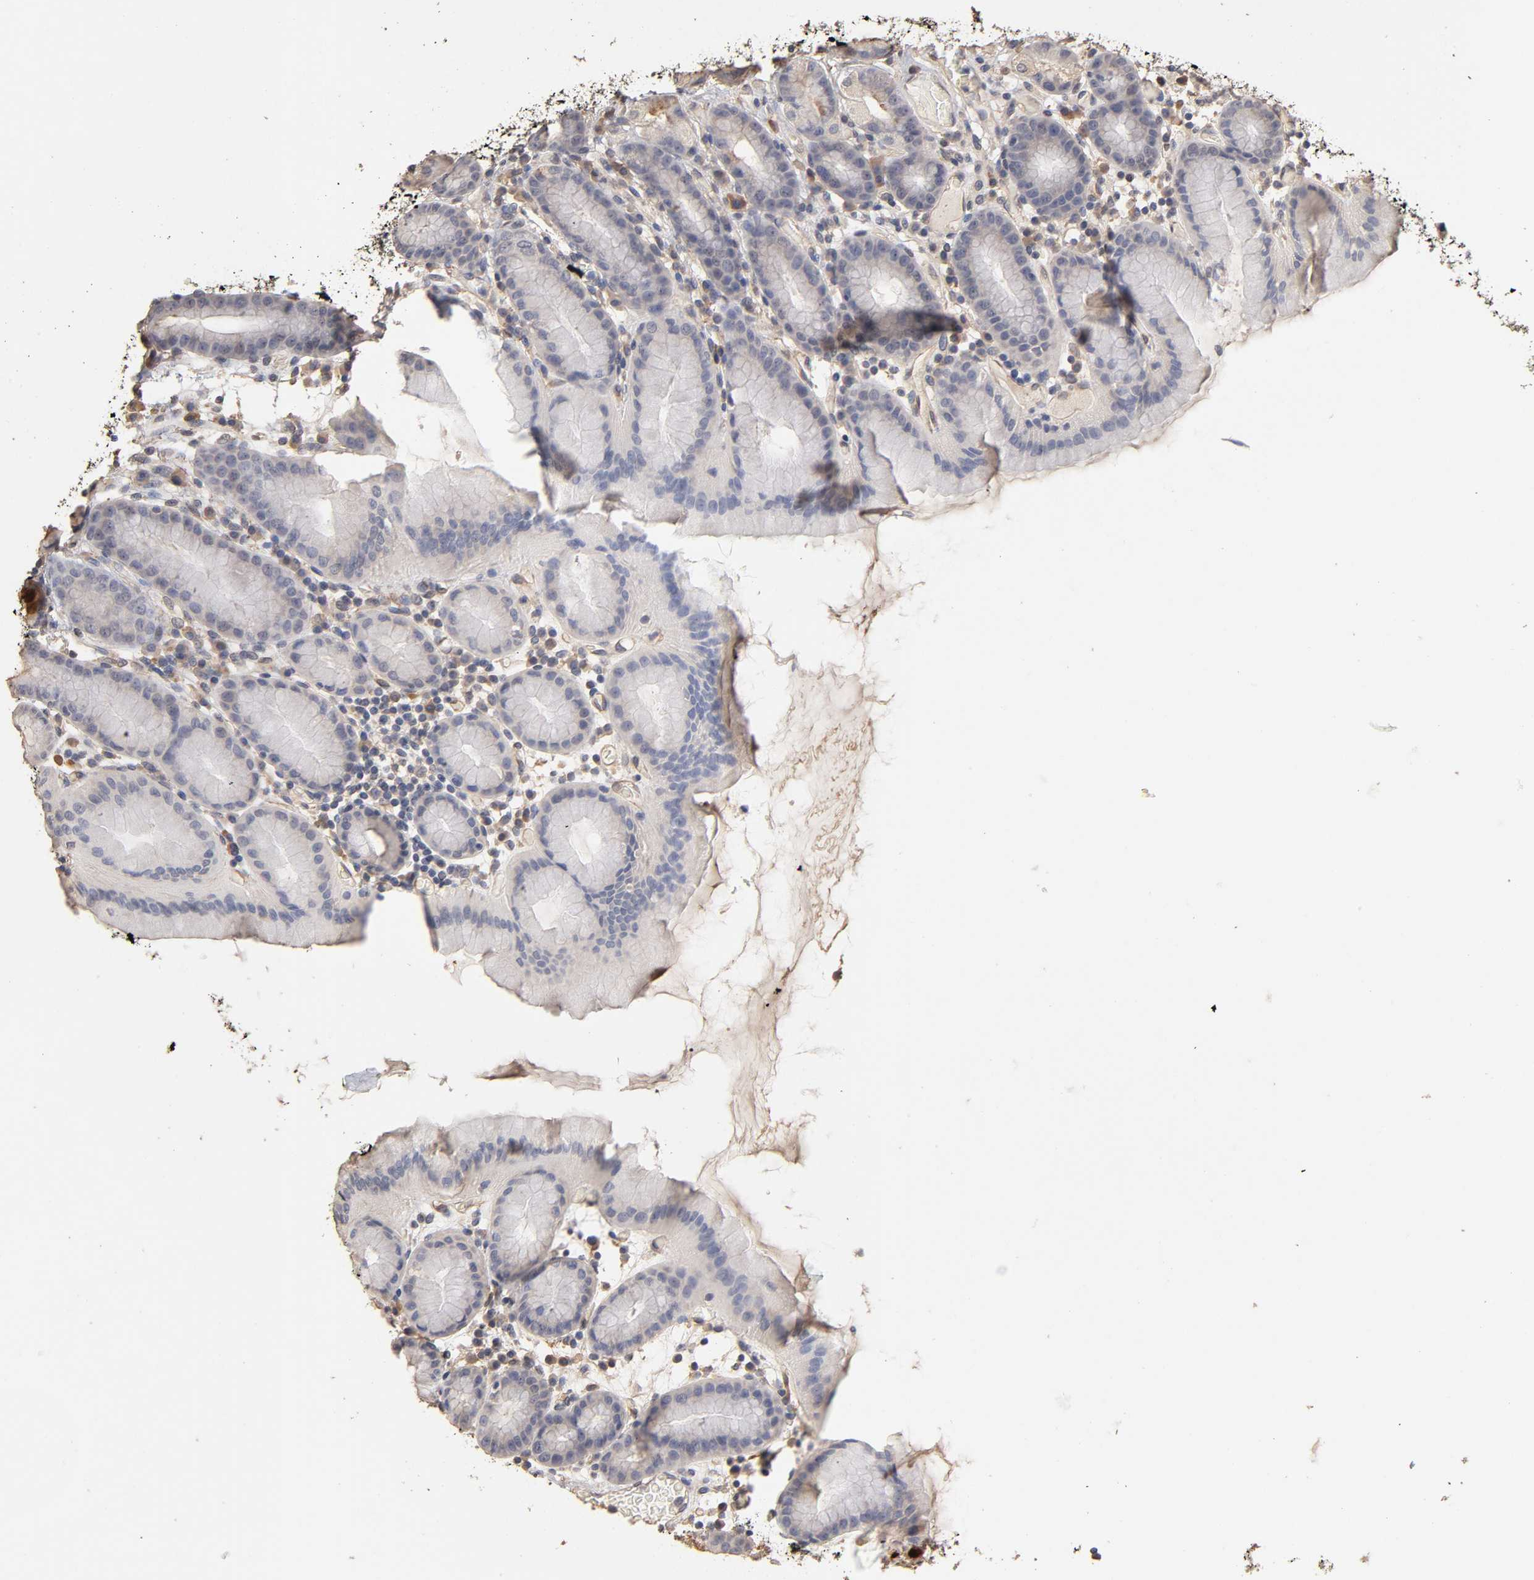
{"staining": {"intensity": "strong", "quantity": "25%-75%", "location": "cytoplasmic/membranous"}, "tissue": "stomach", "cell_type": "Glandular cells", "image_type": "normal", "snomed": [{"axis": "morphology", "description": "Normal tissue, NOS"}, {"axis": "topography", "description": "Stomach, upper"}], "caption": "Stomach was stained to show a protein in brown. There is high levels of strong cytoplasmic/membranous staining in approximately 25%-75% of glandular cells. (DAB IHC with brightfield microscopy, high magnification).", "gene": "VSIG4", "patient": {"sex": "male", "age": 68}}